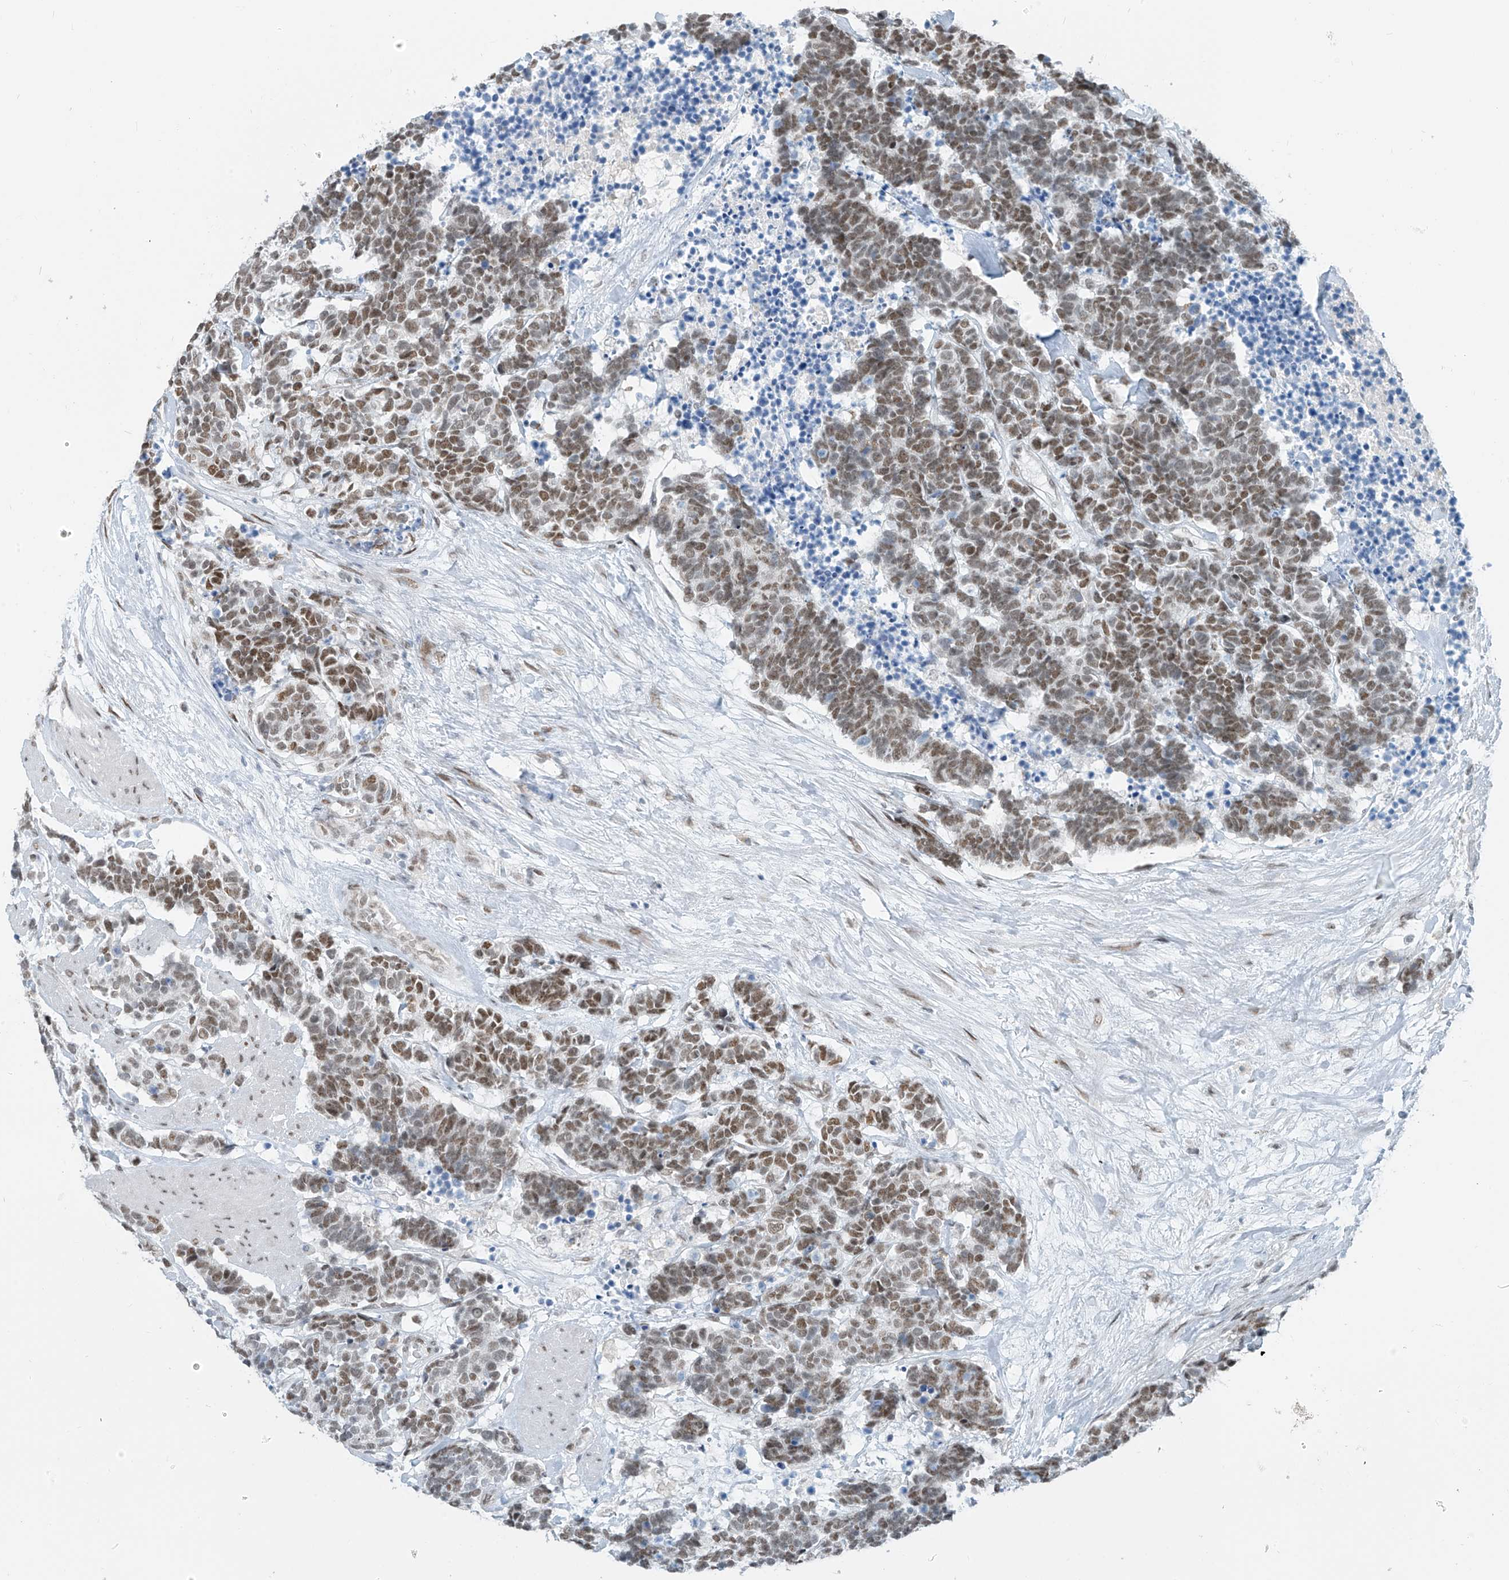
{"staining": {"intensity": "moderate", "quantity": ">75%", "location": "nuclear"}, "tissue": "carcinoid", "cell_type": "Tumor cells", "image_type": "cancer", "snomed": [{"axis": "morphology", "description": "Carcinoma, NOS"}, {"axis": "morphology", "description": "Carcinoid, malignant, NOS"}, {"axis": "topography", "description": "Urinary bladder"}], "caption": "Approximately >75% of tumor cells in carcinoma reveal moderate nuclear protein expression as visualized by brown immunohistochemical staining.", "gene": "MCM9", "patient": {"sex": "male", "age": 57}}